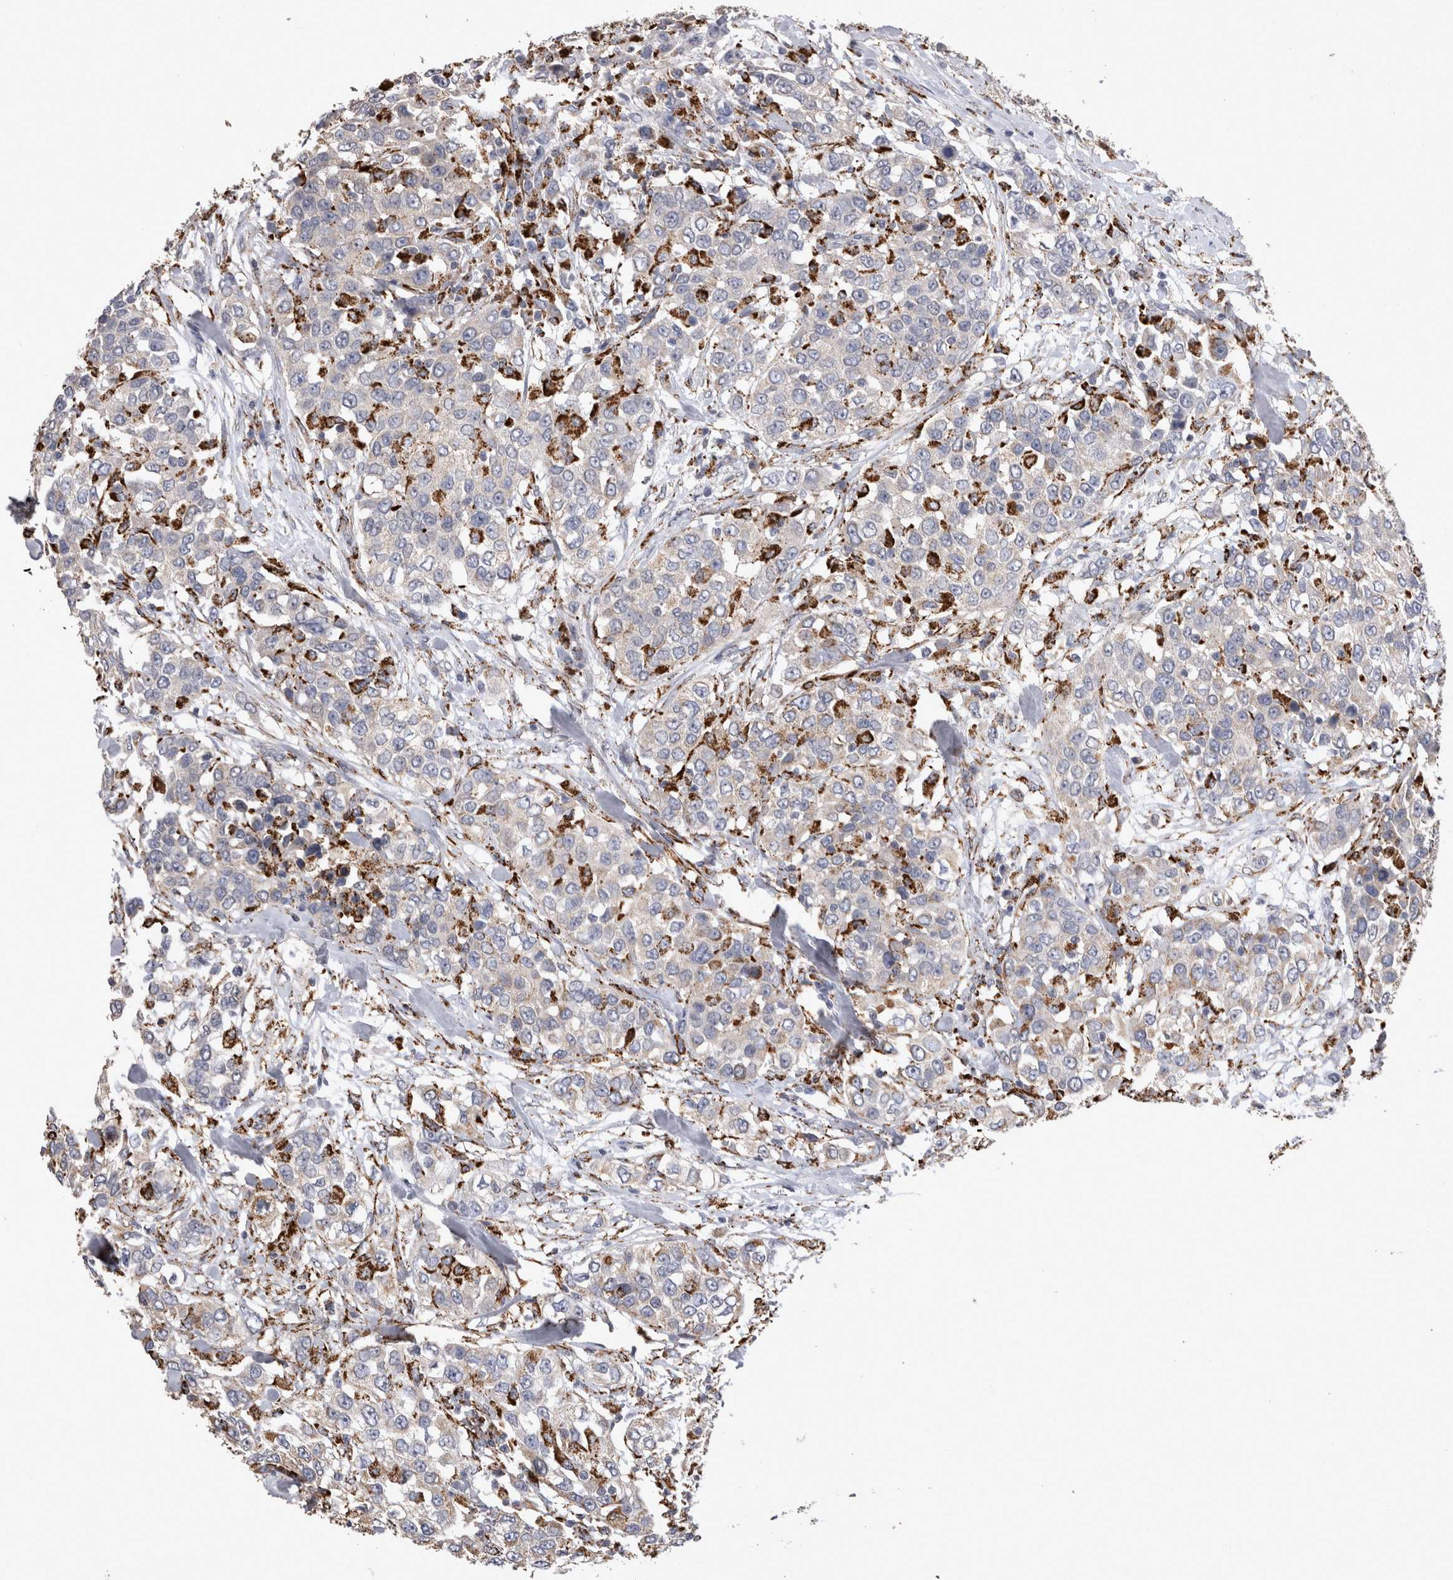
{"staining": {"intensity": "negative", "quantity": "none", "location": "none"}, "tissue": "urothelial cancer", "cell_type": "Tumor cells", "image_type": "cancer", "snomed": [{"axis": "morphology", "description": "Urothelial carcinoma, High grade"}, {"axis": "topography", "description": "Urinary bladder"}], "caption": "Human urothelial carcinoma (high-grade) stained for a protein using immunohistochemistry reveals no positivity in tumor cells.", "gene": "DKK3", "patient": {"sex": "female", "age": 80}}